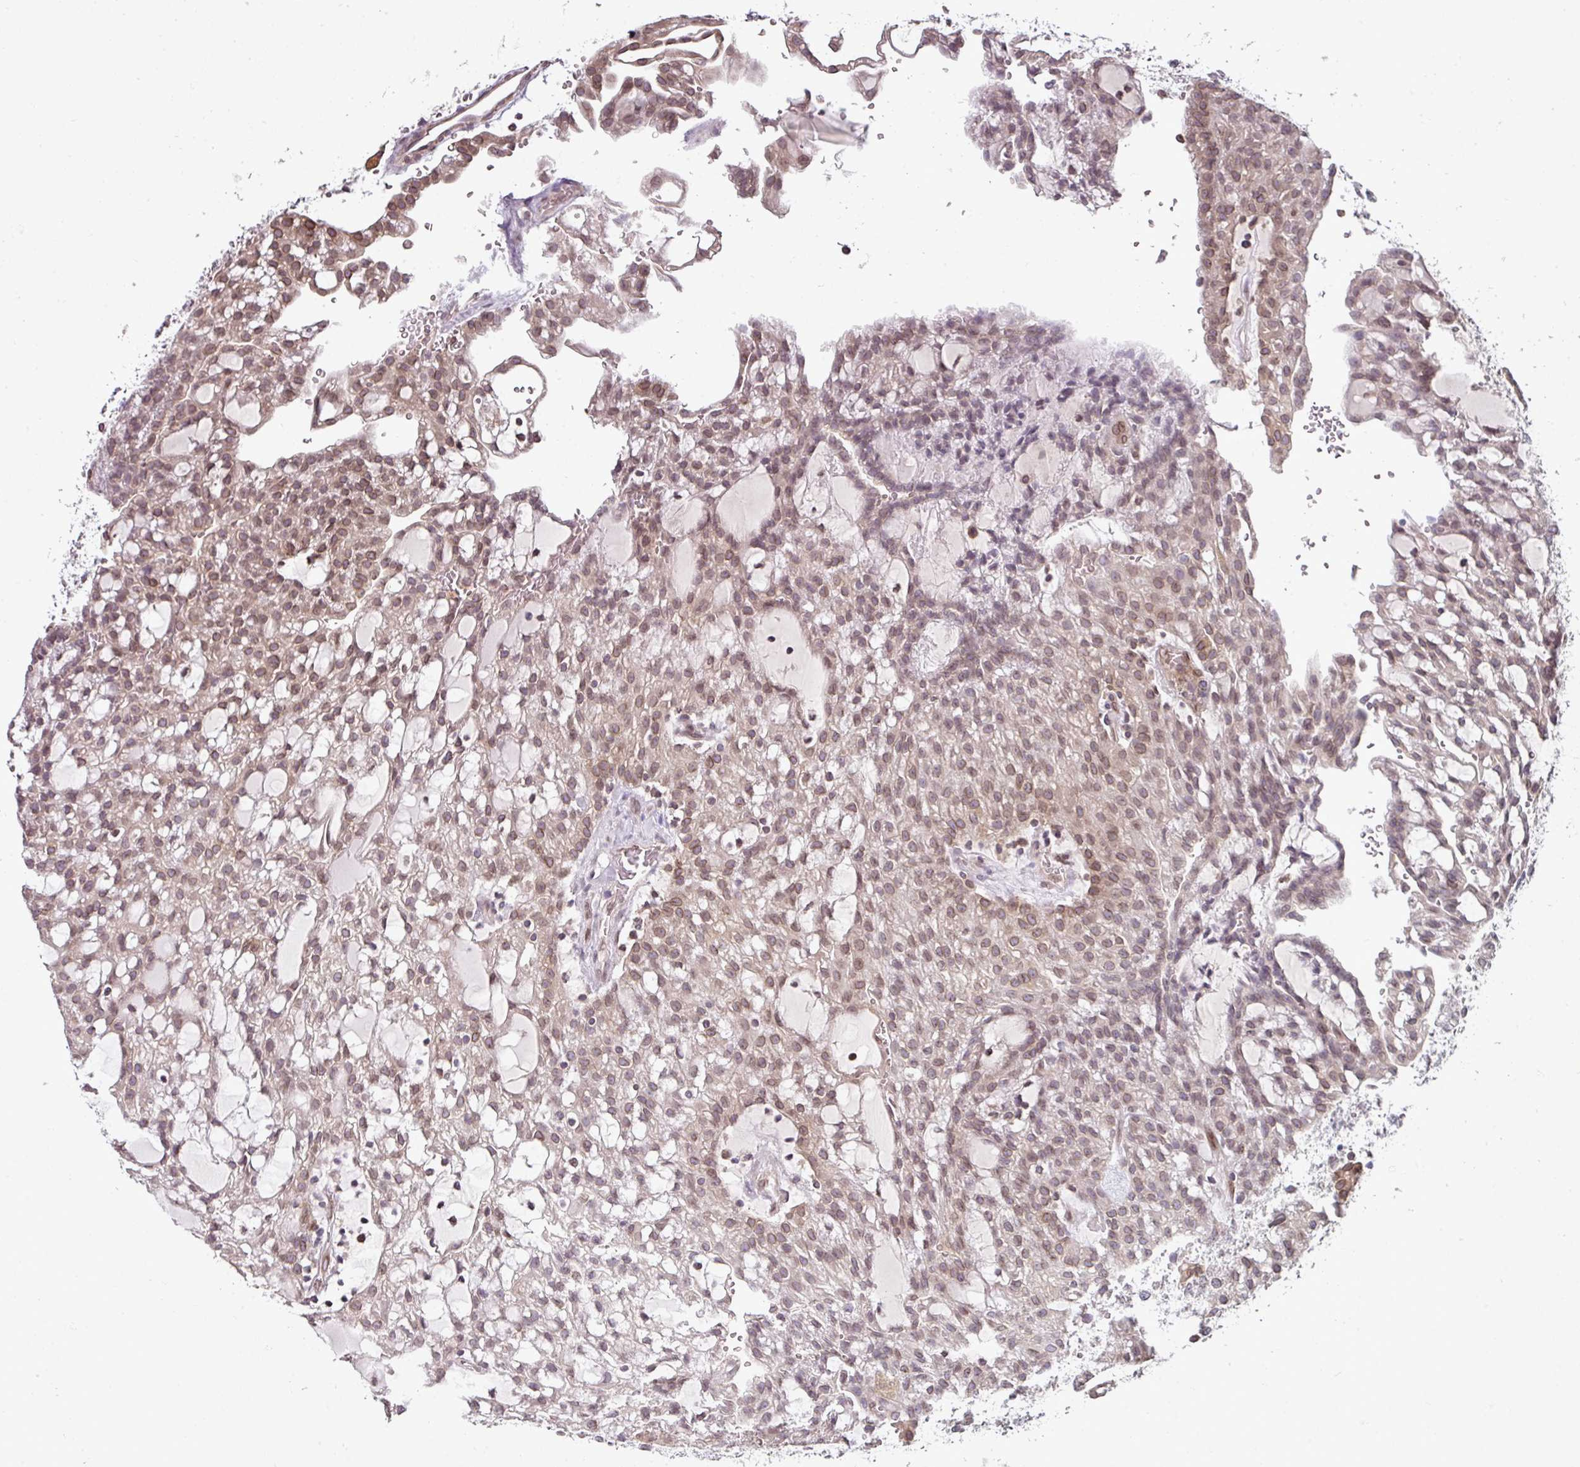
{"staining": {"intensity": "moderate", "quantity": ">75%", "location": "nuclear"}, "tissue": "renal cancer", "cell_type": "Tumor cells", "image_type": "cancer", "snomed": [{"axis": "morphology", "description": "Adenocarcinoma, NOS"}, {"axis": "topography", "description": "Kidney"}], "caption": "Immunohistochemical staining of adenocarcinoma (renal) reveals moderate nuclear protein positivity in about >75% of tumor cells. The staining was performed using DAB, with brown indicating positive protein expression. Nuclei are stained blue with hematoxylin.", "gene": "RANGAP1", "patient": {"sex": "male", "age": 63}}